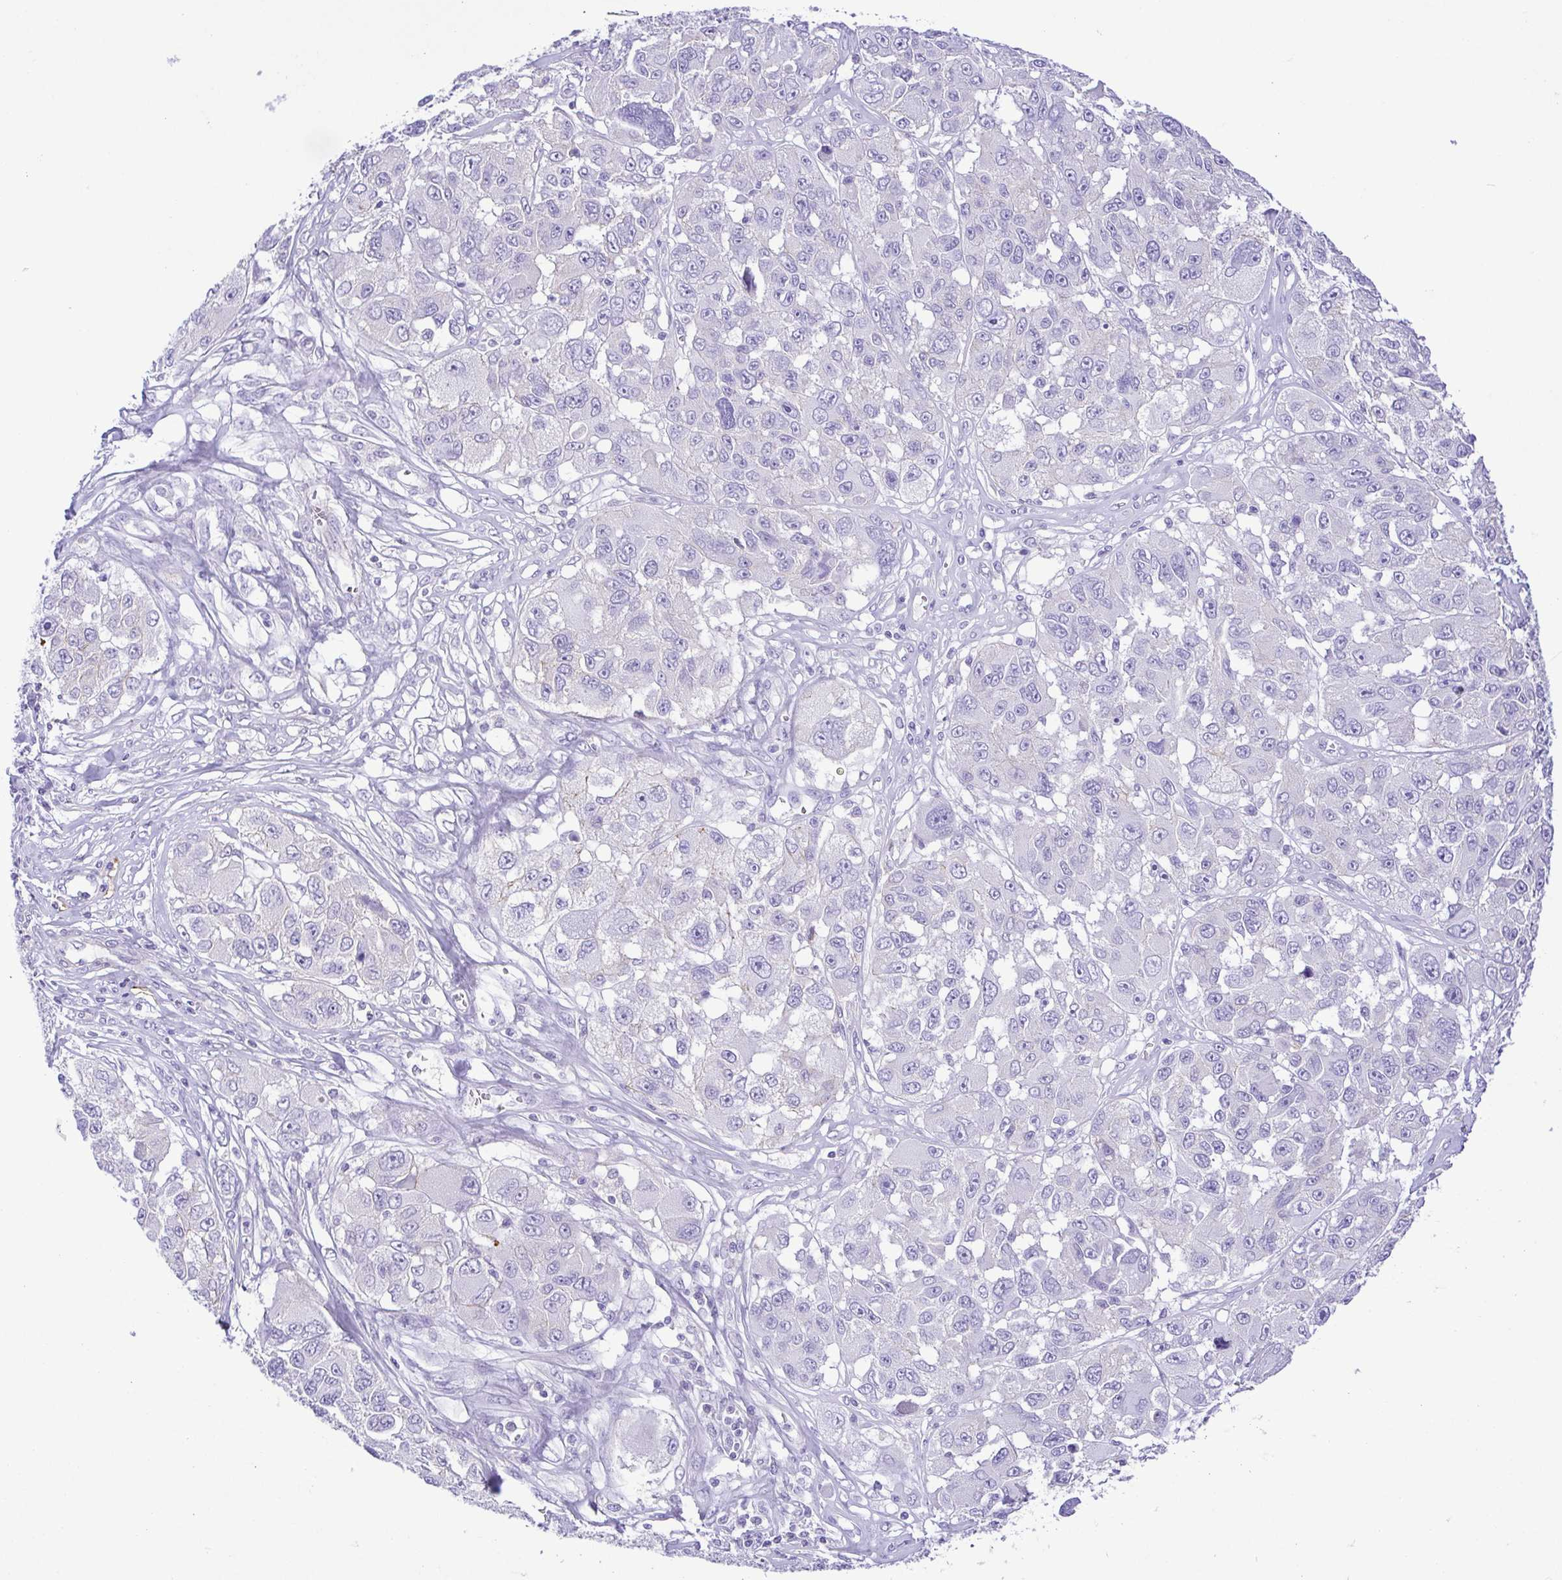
{"staining": {"intensity": "negative", "quantity": "none", "location": "none"}, "tissue": "melanoma", "cell_type": "Tumor cells", "image_type": "cancer", "snomed": [{"axis": "morphology", "description": "Malignant melanoma, NOS"}, {"axis": "topography", "description": "Skin"}], "caption": "Malignant melanoma stained for a protein using immunohistochemistry demonstrates no expression tumor cells.", "gene": "GPR182", "patient": {"sex": "female", "age": 66}}